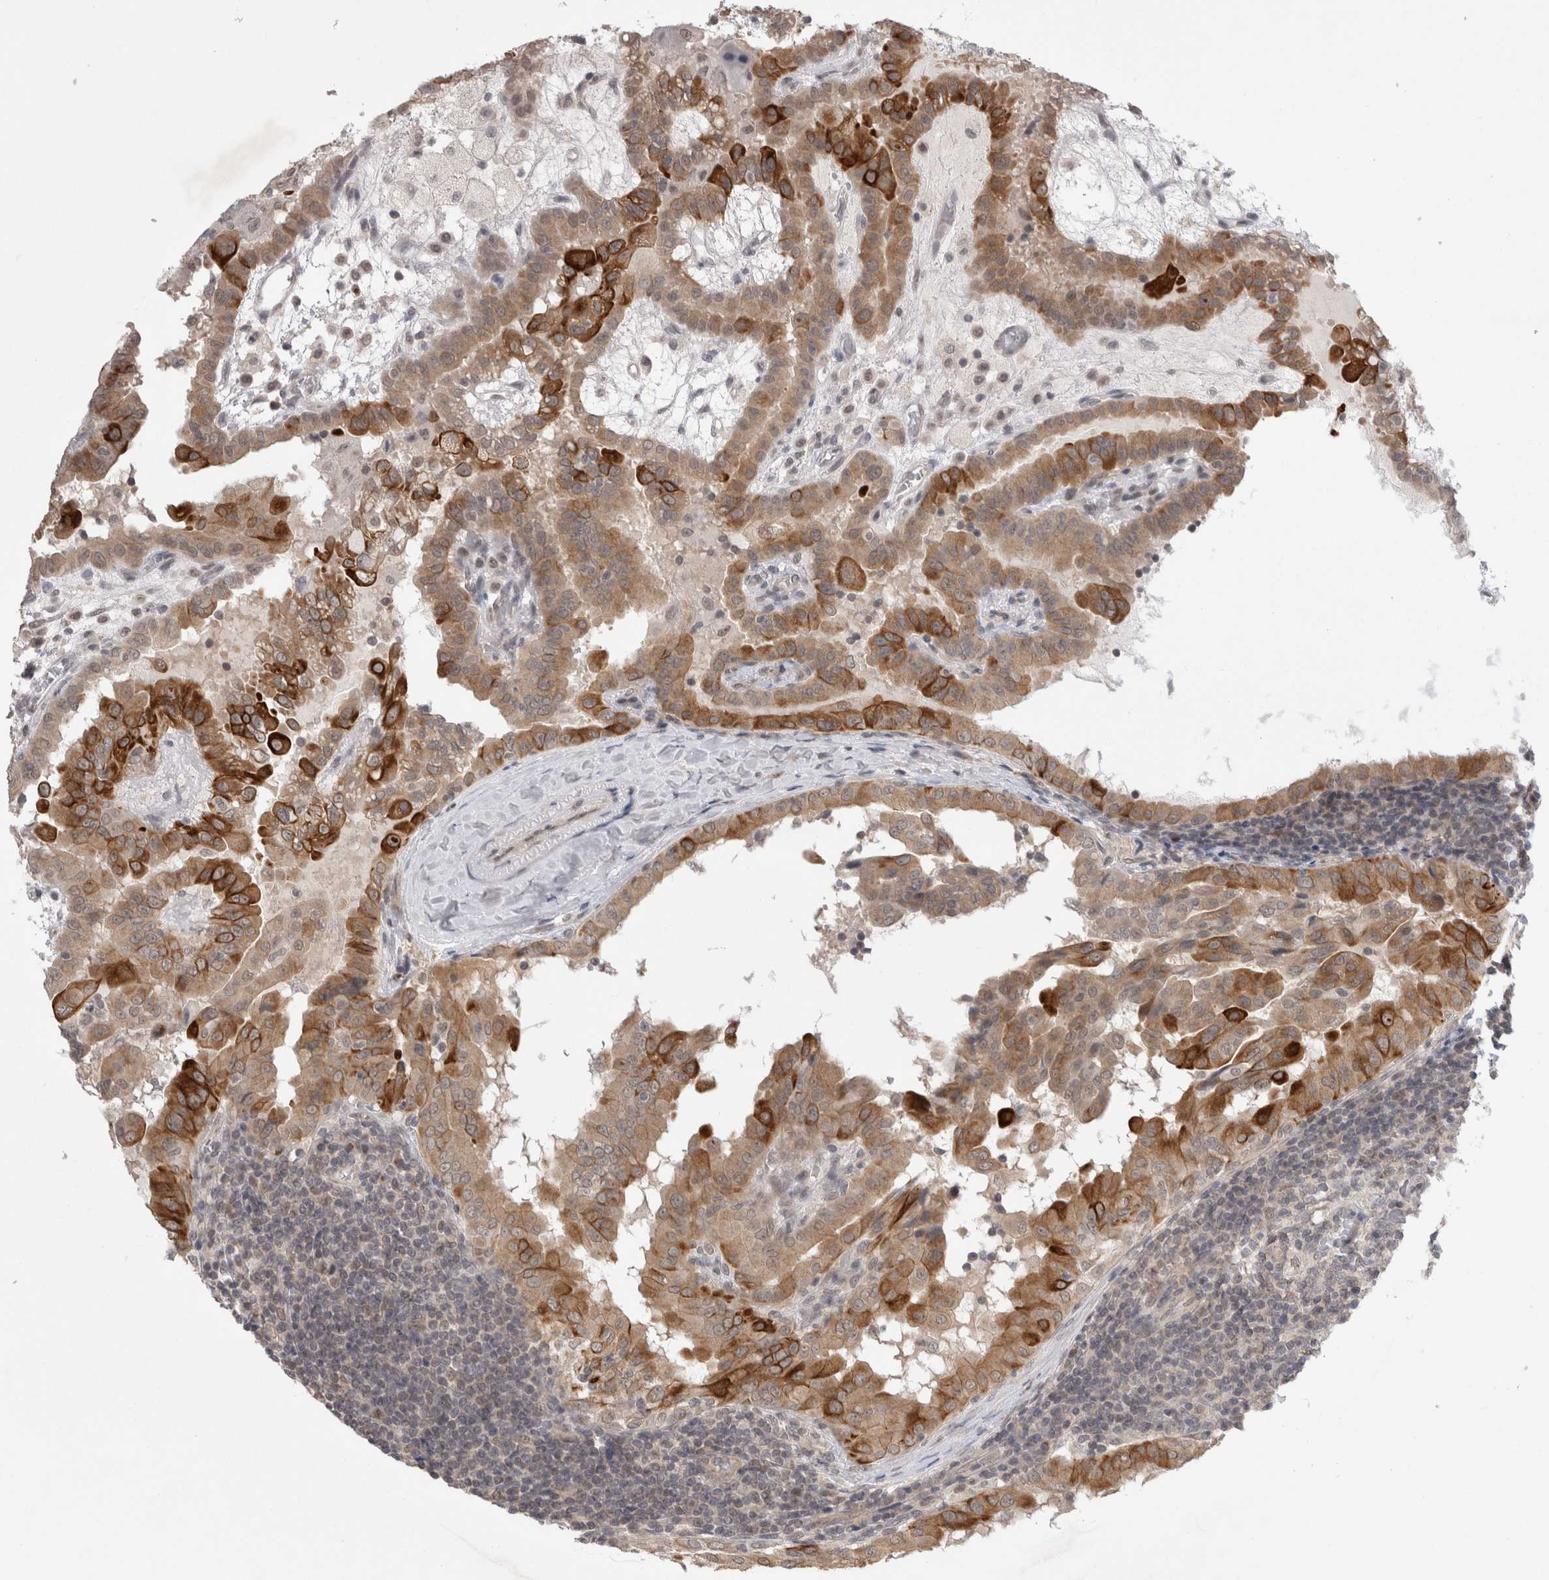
{"staining": {"intensity": "moderate", "quantity": ">75%", "location": "cytoplasmic/membranous"}, "tissue": "thyroid cancer", "cell_type": "Tumor cells", "image_type": "cancer", "snomed": [{"axis": "morphology", "description": "Papillary adenocarcinoma, NOS"}, {"axis": "topography", "description": "Thyroid gland"}], "caption": "About >75% of tumor cells in human thyroid cancer exhibit moderate cytoplasmic/membranous protein positivity as visualized by brown immunohistochemical staining.", "gene": "ZNF341", "patient": {"sex": "male", "age": 33}}